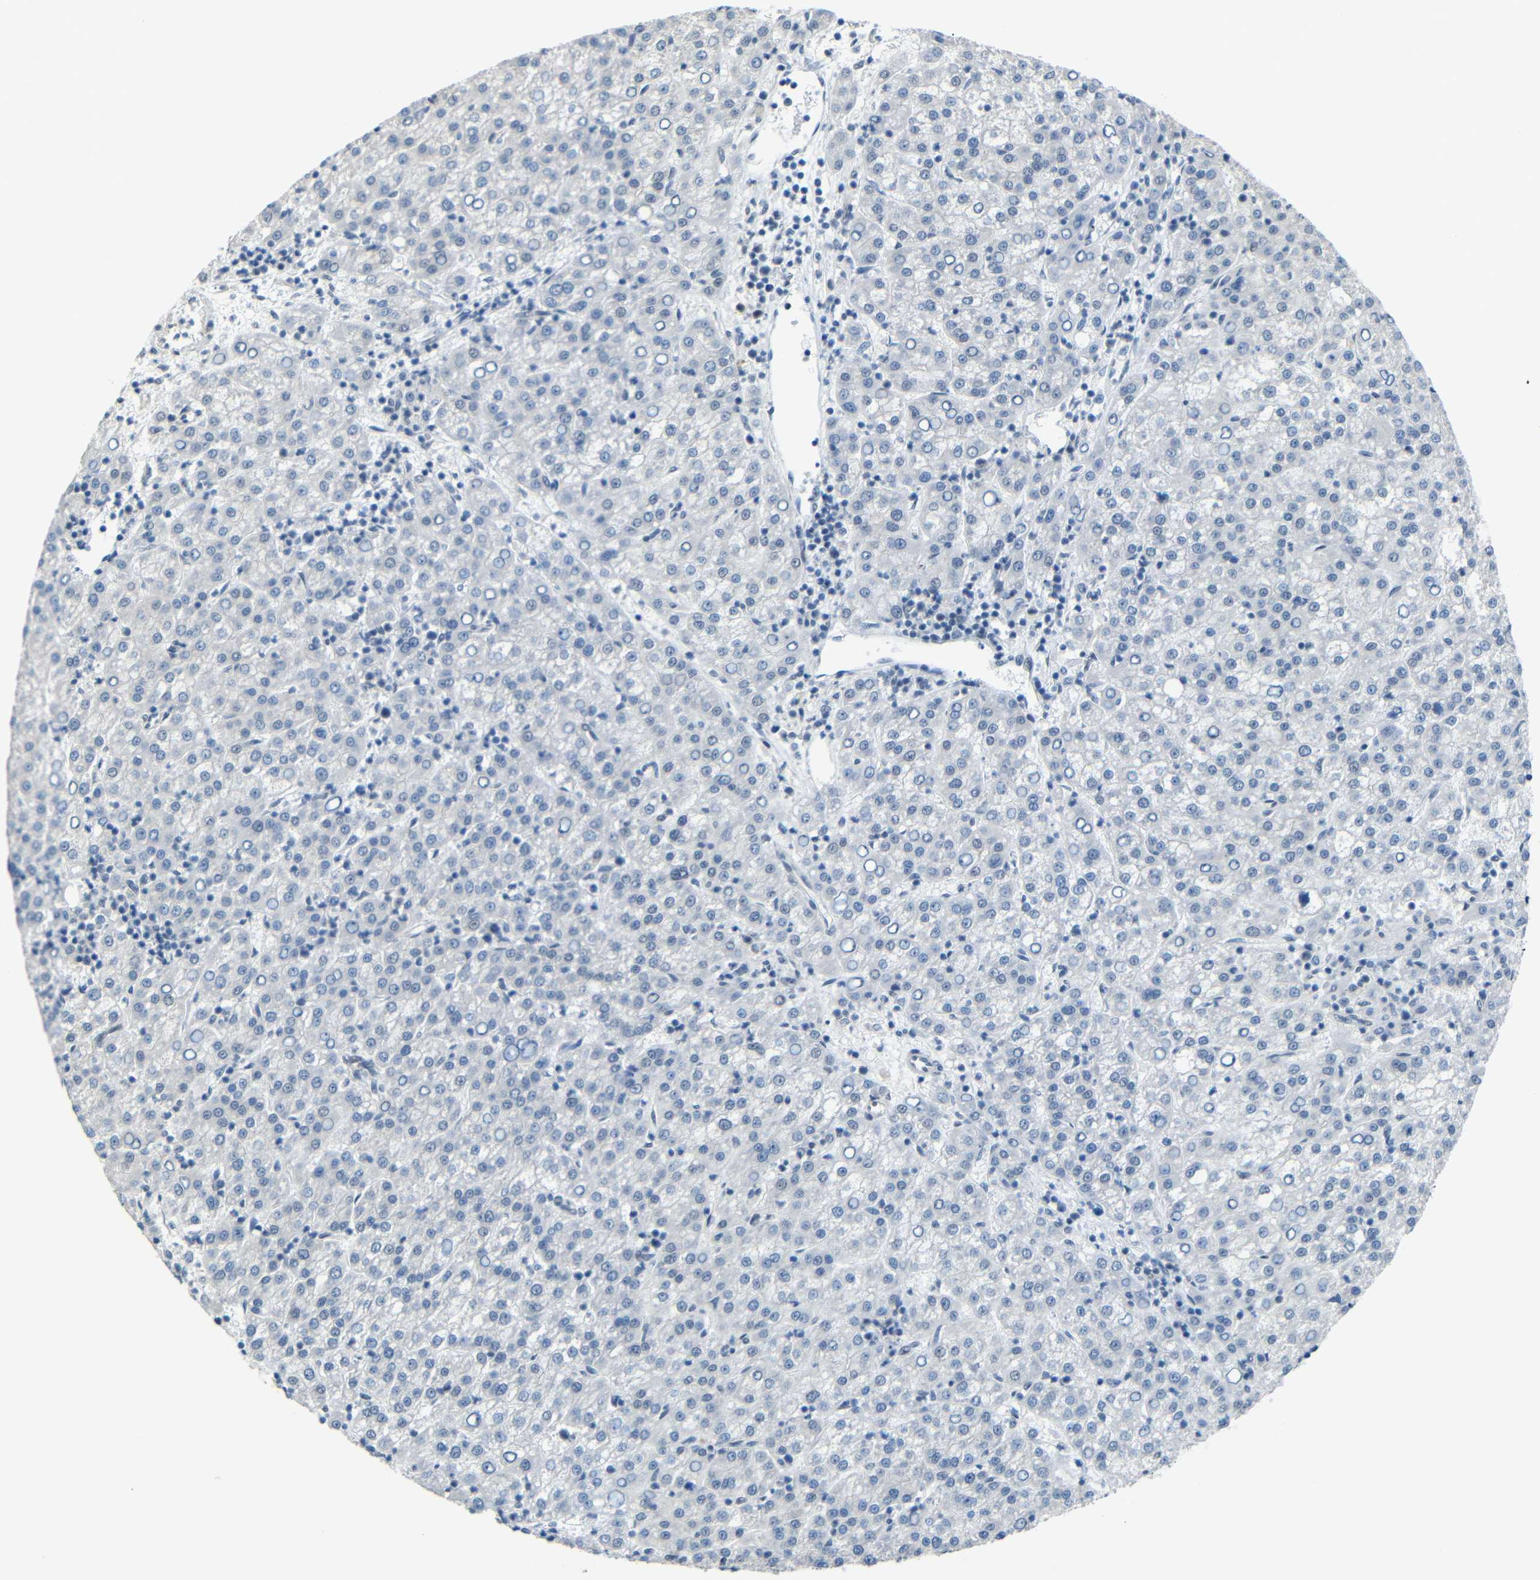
{"staining": {"intensity": "negative", "quantity": "none", "location": "none"}, "tissue": "liver cancer", "cell_type": "Tumor cells", "image_type": "cancer", "snomed": [{"axis": "morphology", "description": "Carcinoma, Hepatocellular, NOS"}, {"axis": "topography", "description": "Liver"}], "caption": "This is an IHC histopathology image of human liver hepatocellular carcinoma. There is no staining in tumor cells.", "gene": "GPR158", "patient": {"sex": "female", "age": 58}}